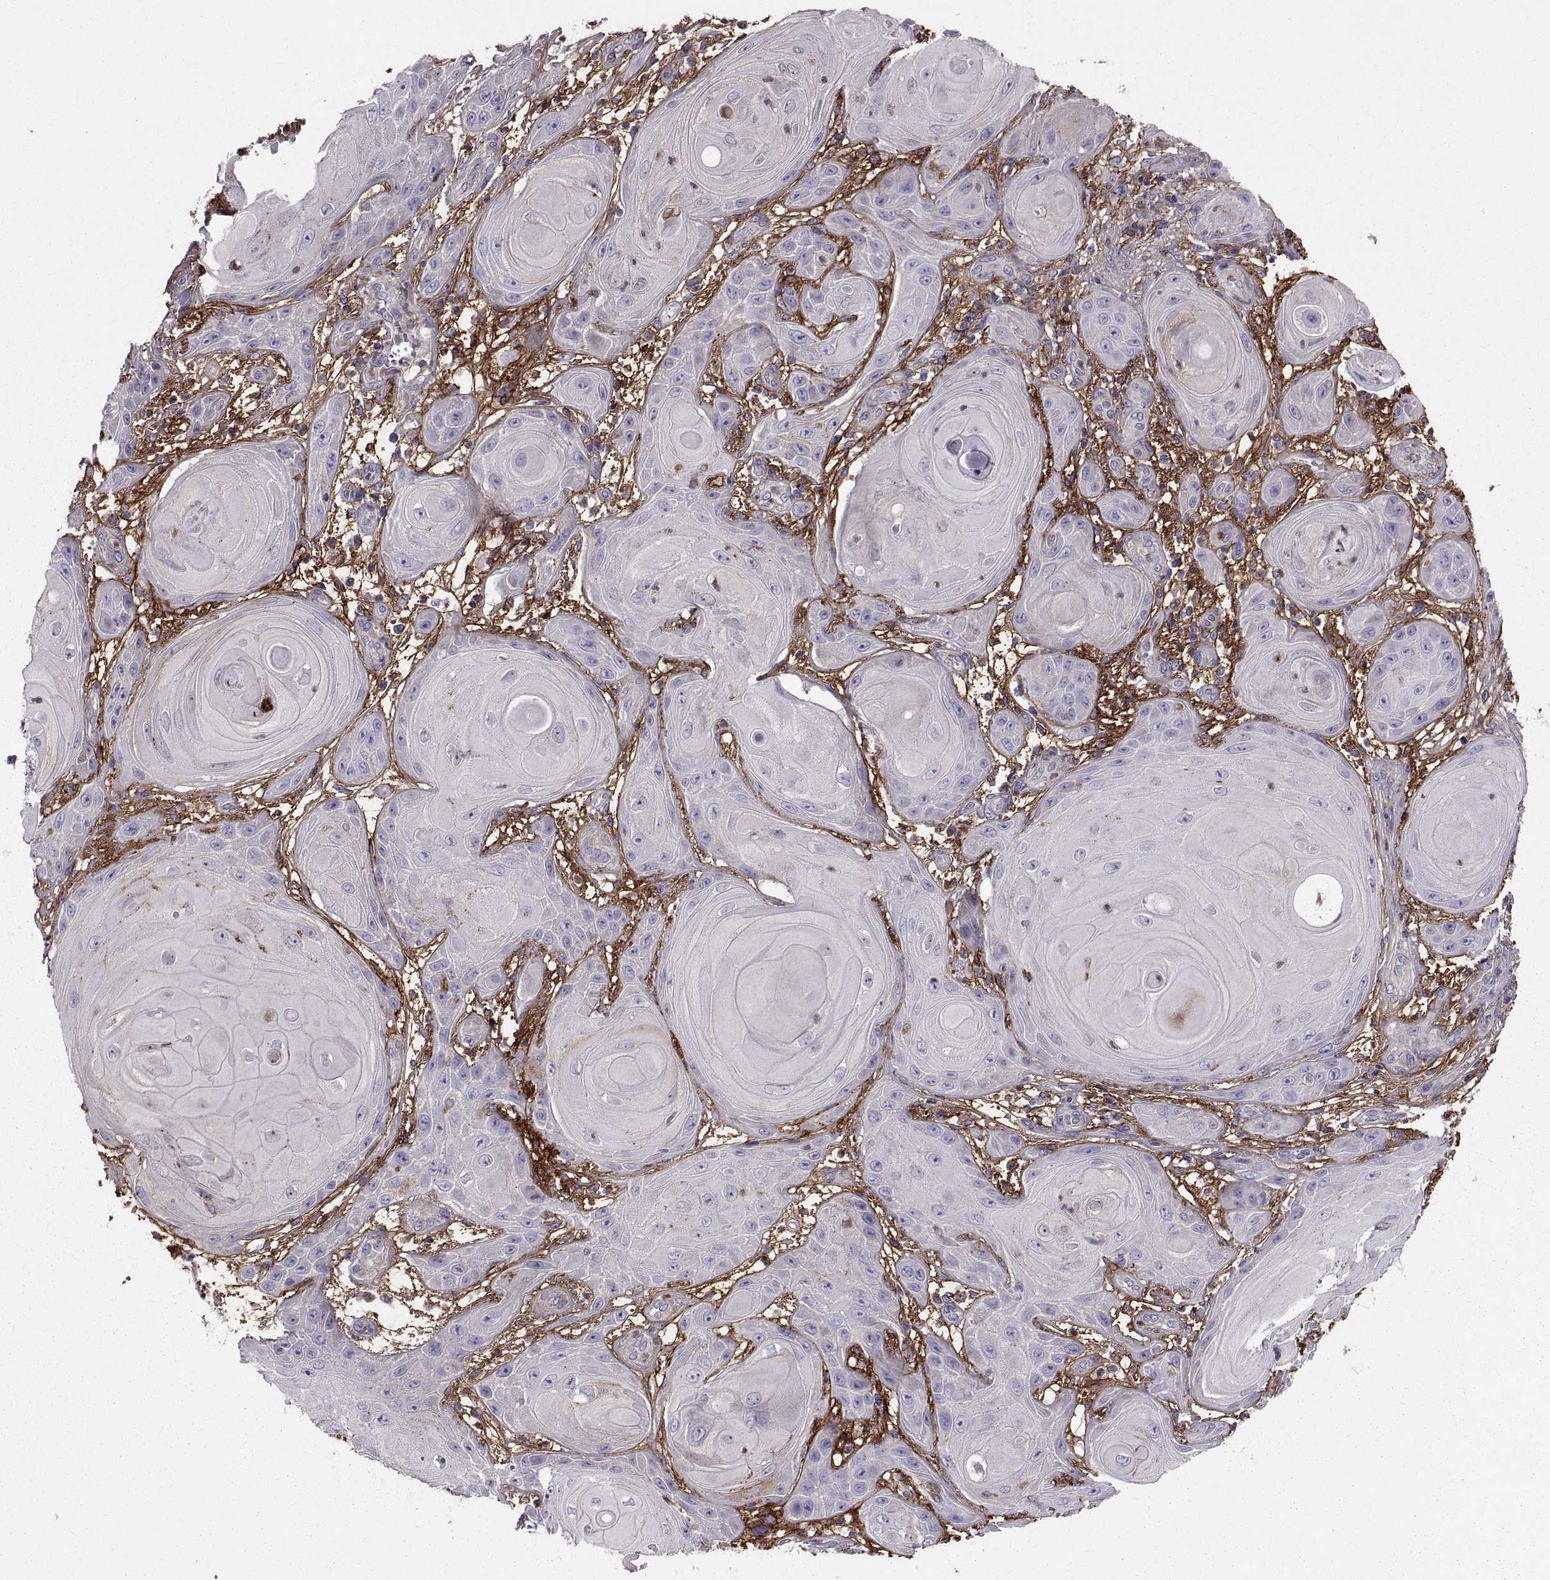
{"staining": {"intensity": "negative", "quantity": "none", "location": "none"}, "tissue": "skin cancer", "cell_type": "Tumor cells", "image_type": "cancer", "snomed": [{"axis": "morphology", "description": "Squamous cell carcinoma, NOS"}, {"axis": "topography", "description": "Skin"}], "caption": "A high-resolution image shows immunohistochemistry (IHC) staining of squamous cell carcinoma (skin), which reveals no significant expression in tumor cells.", "gene": "EMILIN2", "patient": {"sex": "male", "age": 62}}